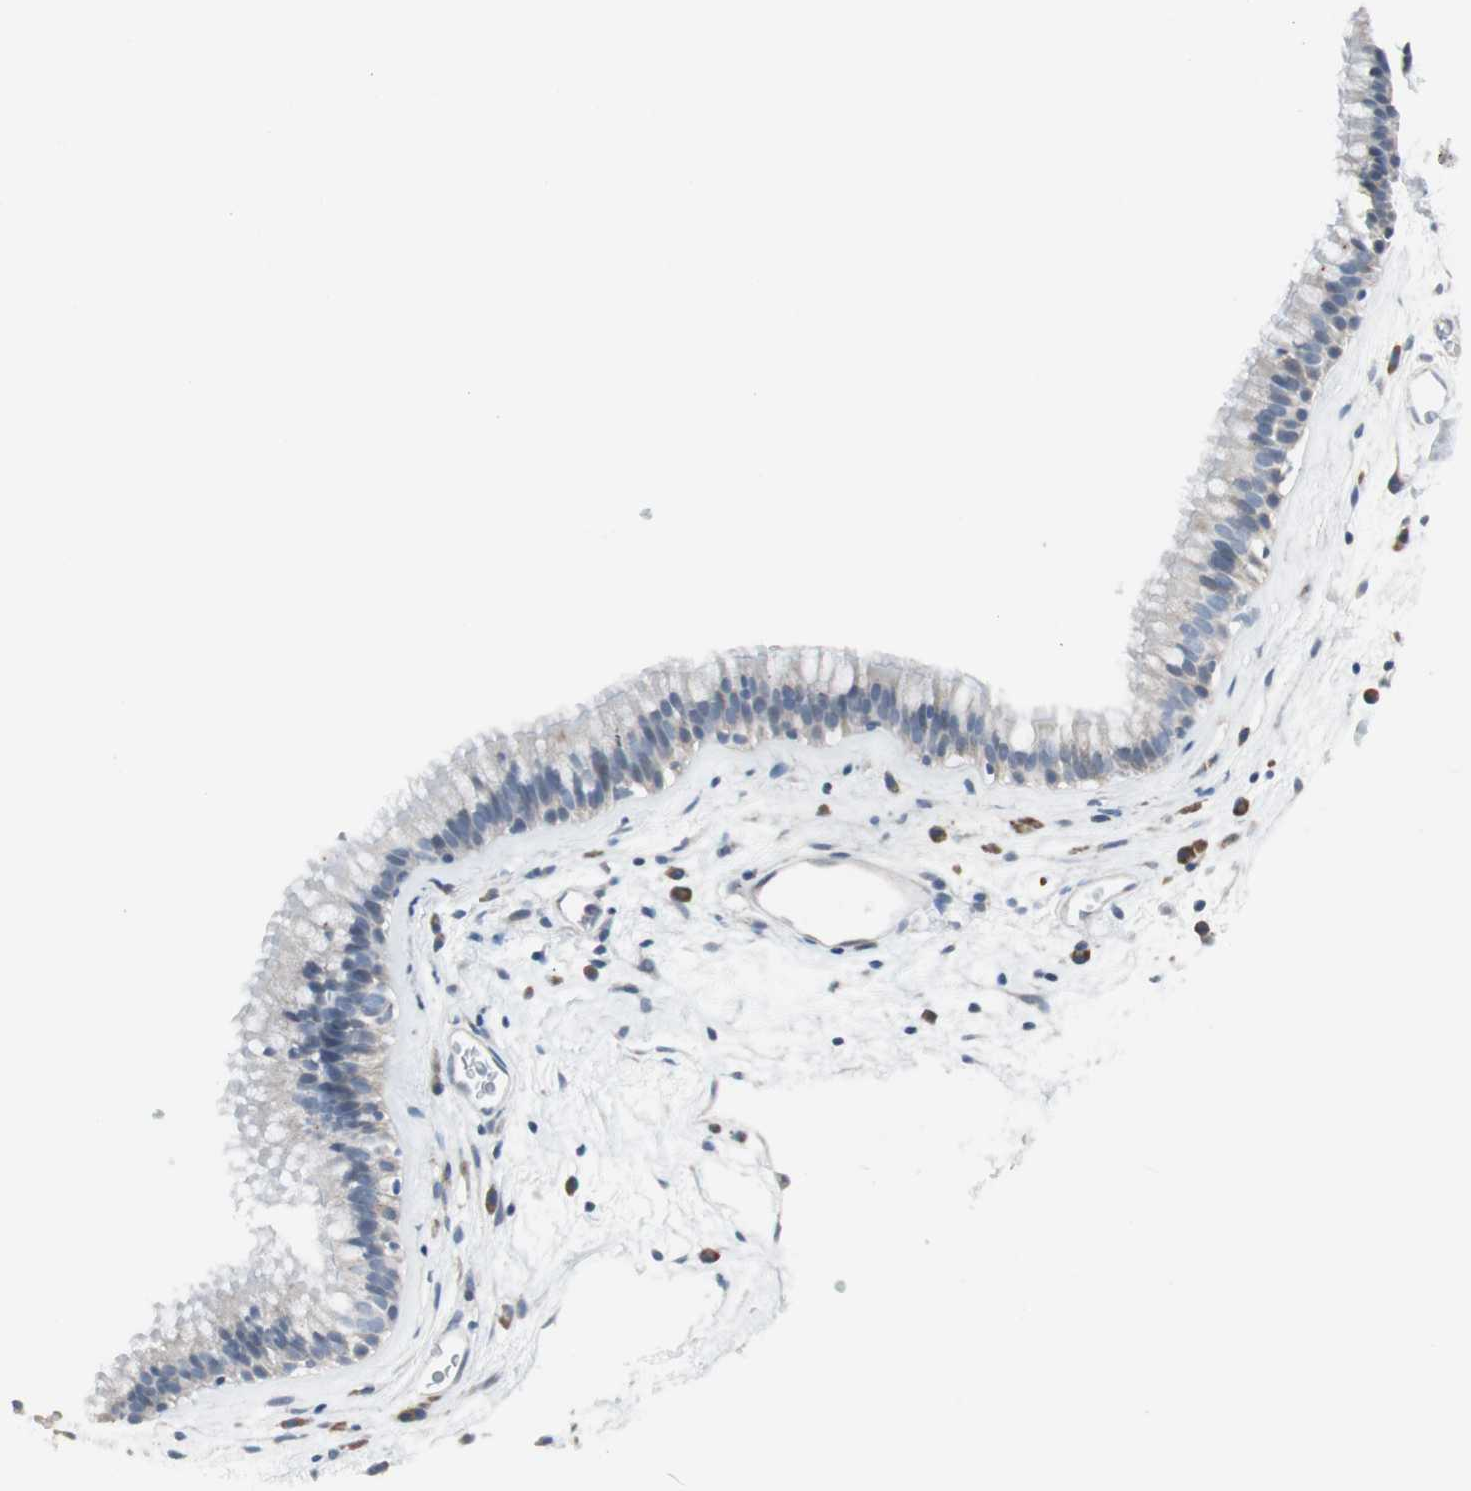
{"staining": {"intensity": "negative", "quantity": "none", "location": "none"}, "tissue": "nasopharynx", "cell_type": "Respiratory epithelial cells", "image_type": "normal", "snomed": [{"axis": "morphology", "description": "Normal tissue, NOS"}, {"axis": "morphology", "description": "Inflammation, NOS"}, {"axis": "topography", "description": "Nasopharynx"}], "caption": "Immunohistochemistry histopathology image of normal nasopharynx stained for a protein (brown), which shows no staining in respiratory epithelial cells.", "gene": "PDZK1", "patient": {"sex": "male", "age": 48}}